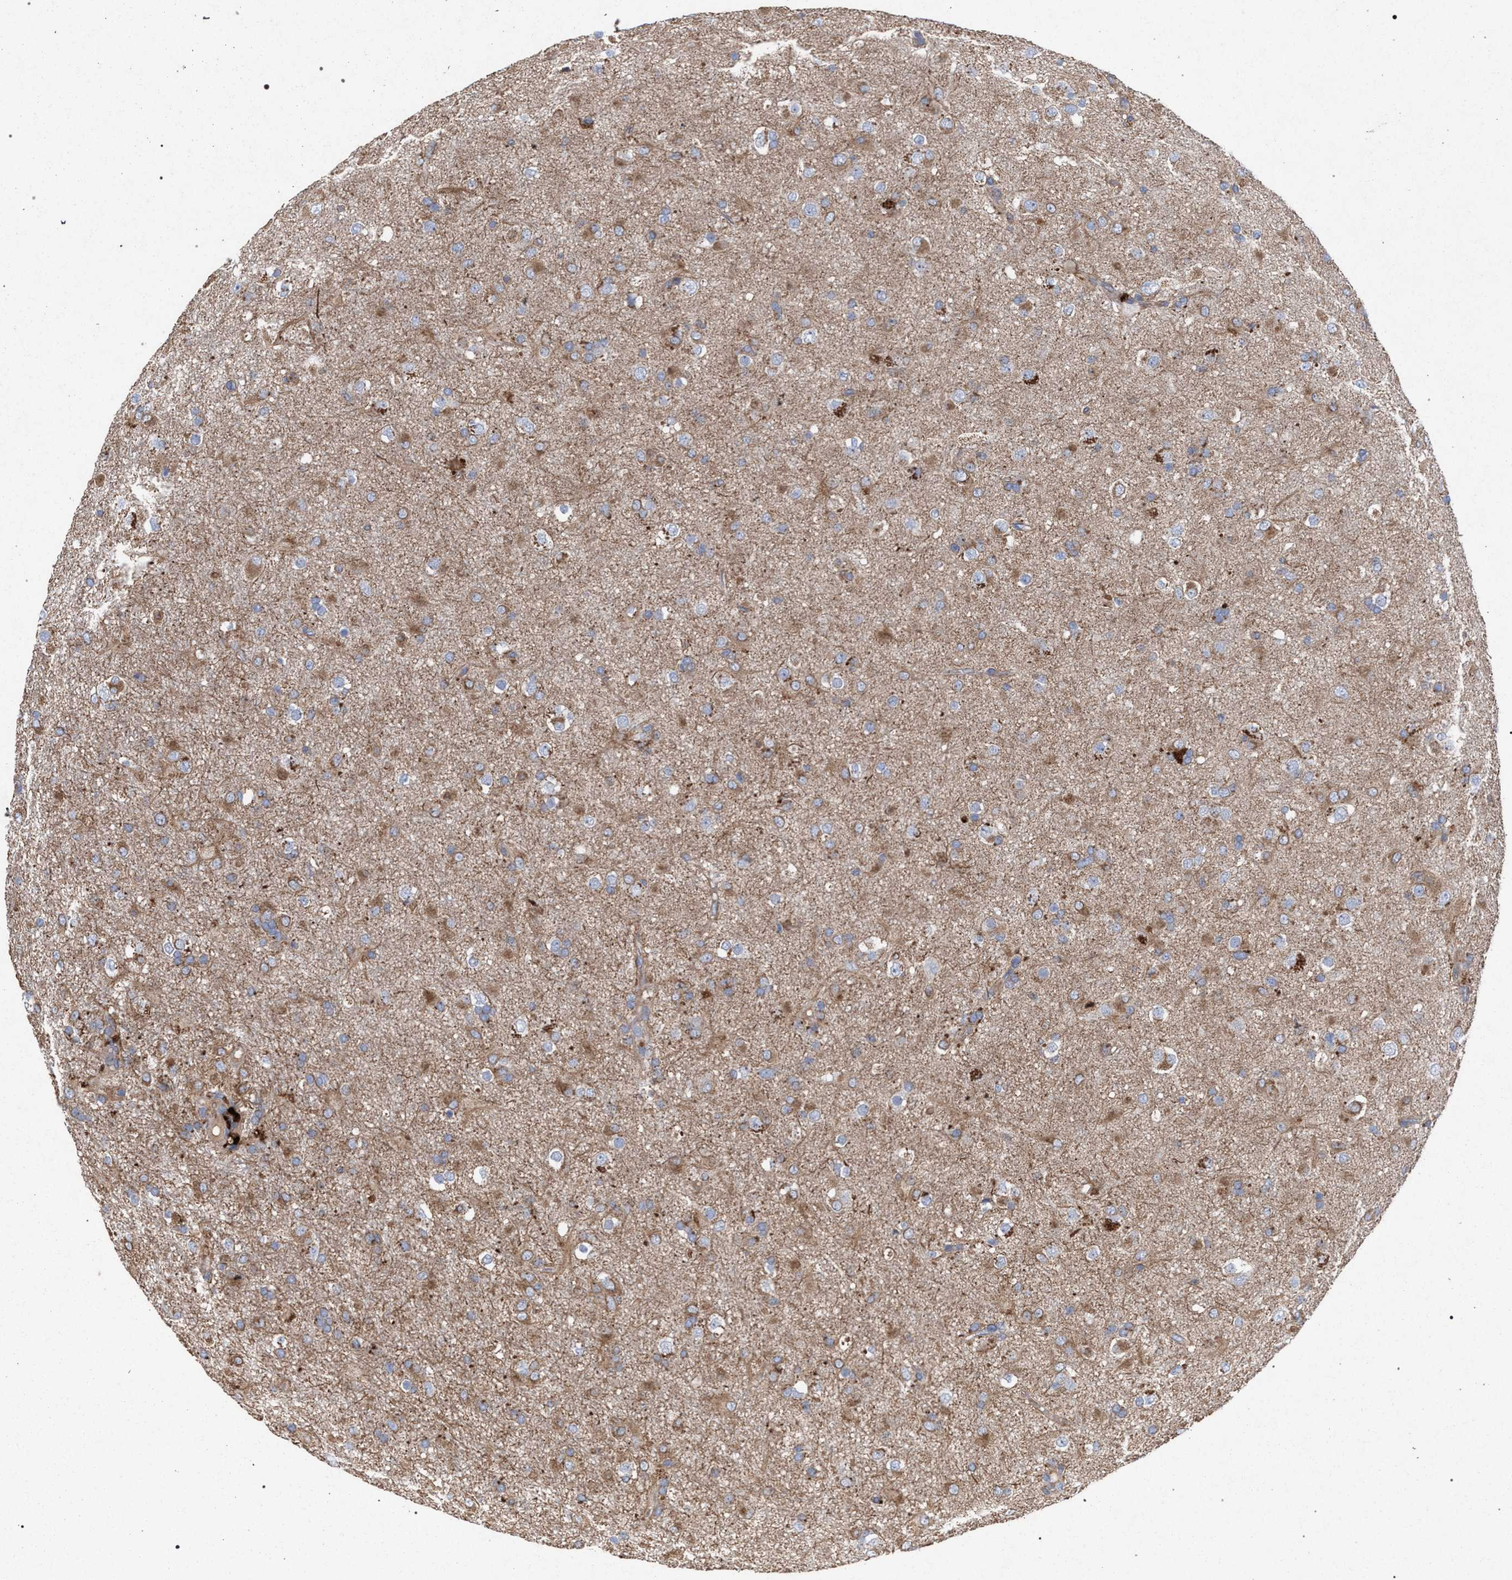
{"staining": {"intensity": "moderate", "quantity": "25%-75%", "location": "cytoplasmic/membranous"}, "tissue": "glioma", "cell_type": "Tumor cells", "image_type": "cancer", "snomed": [{"axis": "morphology", "description": "Glioma, malignant, Low grade"}, {"axis": "topography", "description": "Brain"}], "caption": "Immunohistochemical staining of human glioma exhibits moderate cytoplasmic/membranous protein staining in approximately 25%-75% of tumor cells. (DAB IHC with brightfield microscopy, high magnification).", "gene": "BCL2L12", "patient": {"sex": "male", "age": 65}}